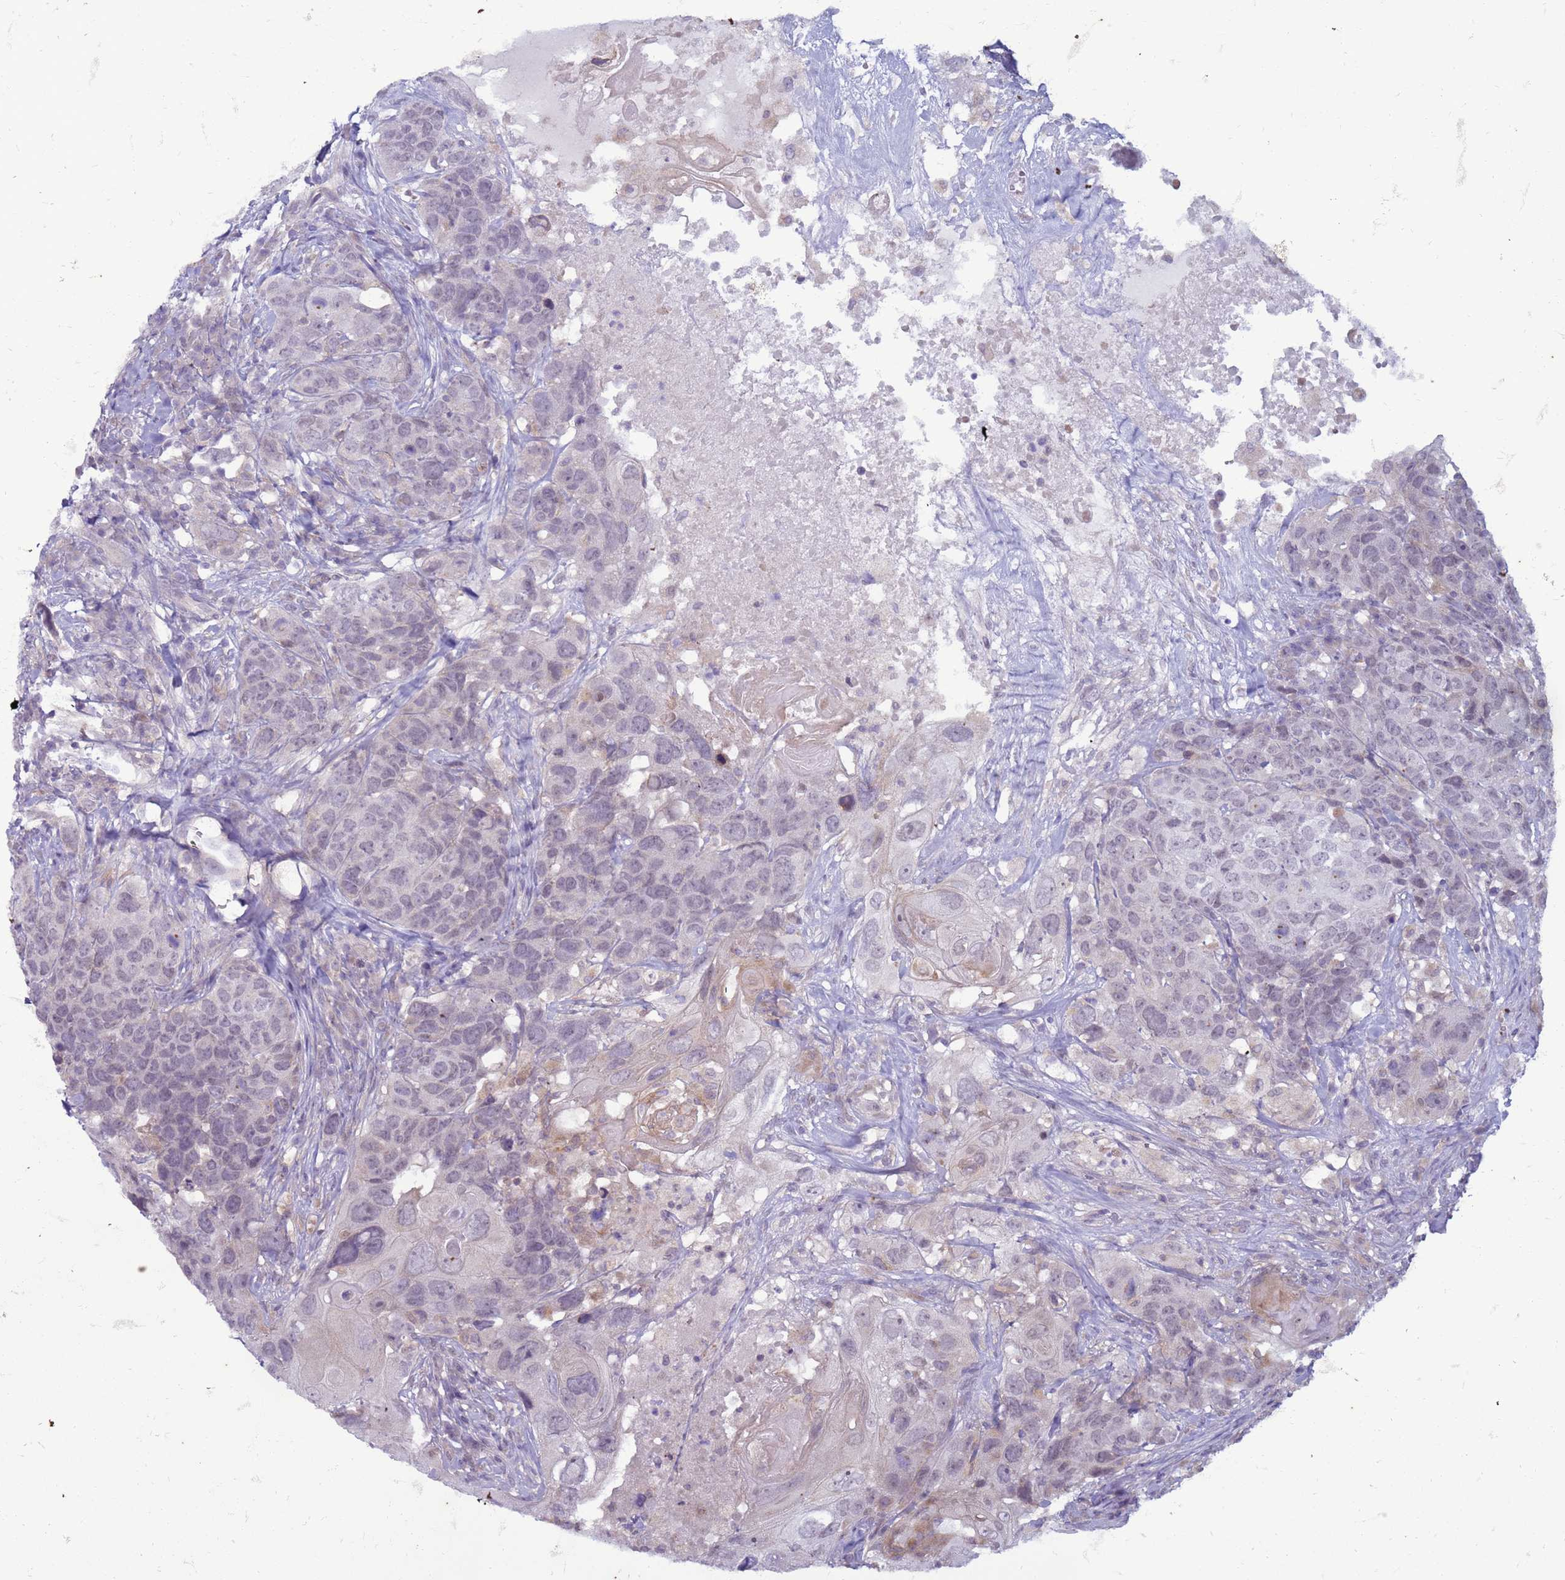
{"staining": {"intensity": "negative", "quantity": "none", "location": "none"}, "tissue": "head and neck cancer", "cell_type": "Tumor cells", "image_type": "cancer", "snomed": [{"axis": "morphology", "description": "Squamous cell carcinoma, NOS"}, {"axis": "topography", "description": "Head-Neck"}], "caption": "Tumor cells are negative for brown protein staining in head and neck cancer.", "gene": "SLC15A3", "patient": {"sex": "male", "age": 66}}